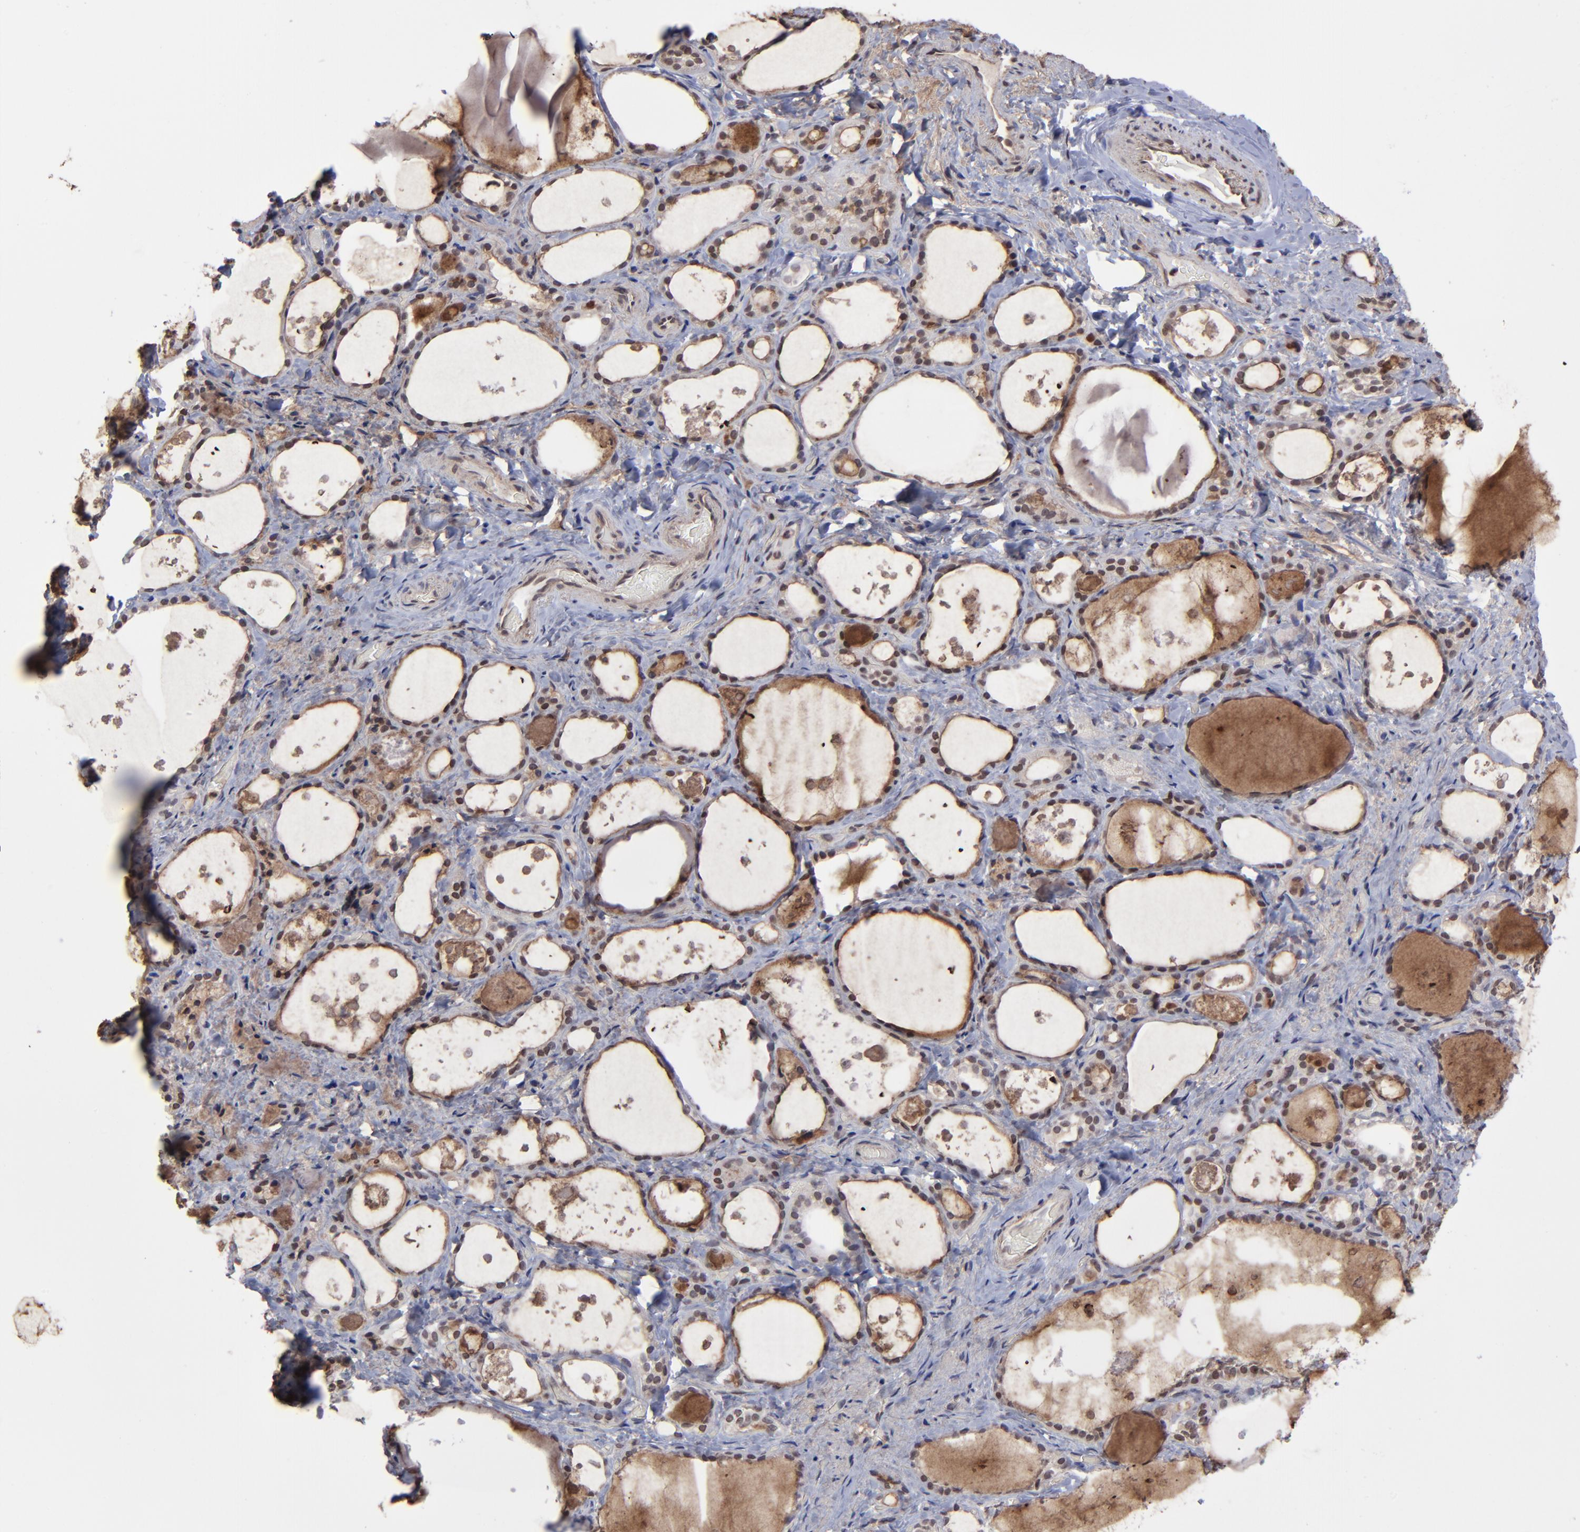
{"staining": {"intensity": "moderate", "quantity": ">75%", "location": "cytoplasmic/membranous"}, "tissue": "thyroid gland", "cell_type": "Glandular cells", "image_type": "normal", "snomed": [{"axis": "morphology", "description": "Normal tissue, NOS"}, {"axis": "topography", "description": "Thyroid gland"}], "caption": "This photomicrograph demonstrates IHC staining of unremarkable human thyroid gland, with medium moderate cytoplasmic/membranous positivity in approximately >75% of glandular cells.", "gene": "ZNF419", "patient": {"sex": "female", "age": 75}}